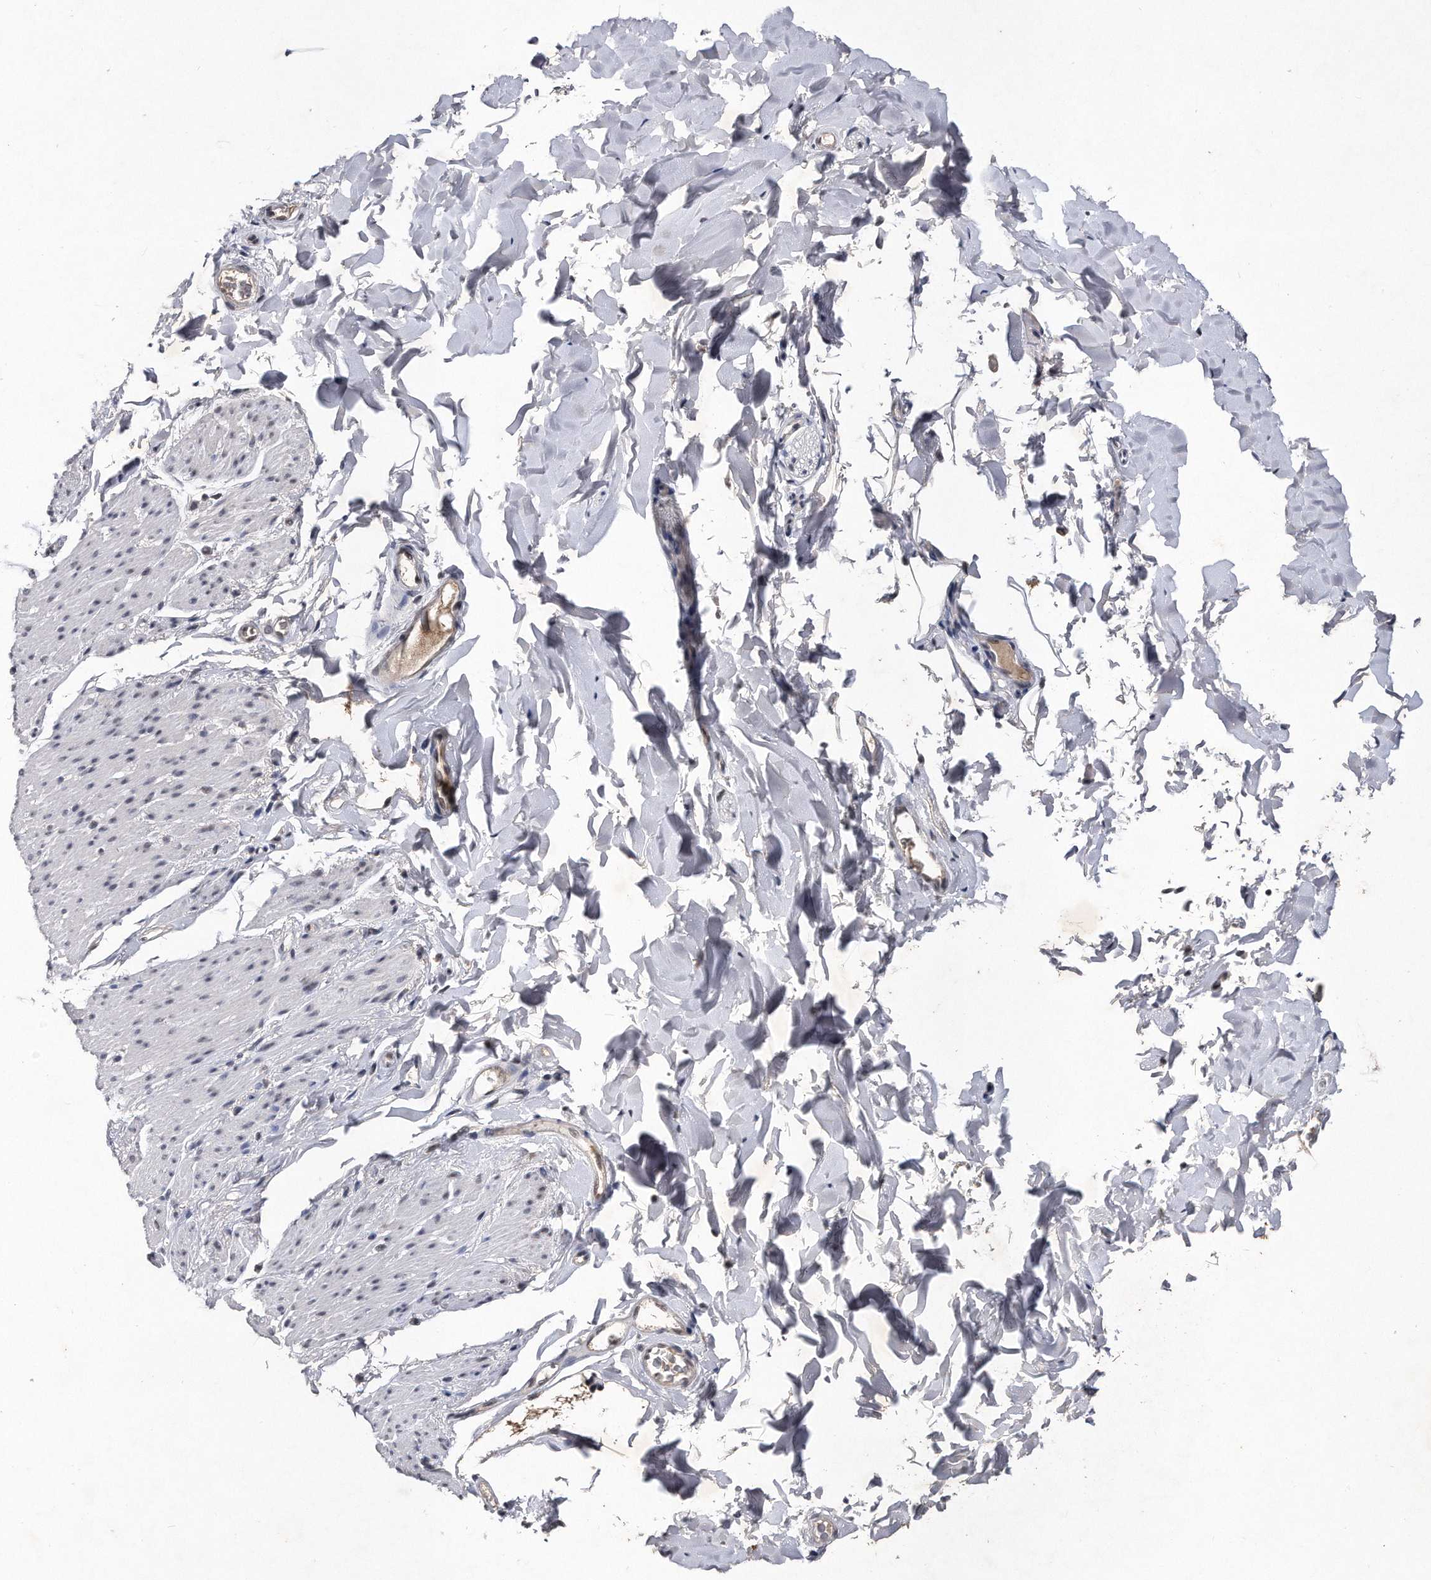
{"staining": {"intensity": "negative", "quantity": "none", "location": "none"}, "tissue": "smooth muscle", "cell_type": "Smooth muscle cells", "image_type": "normal", "snomed": [{"axis": "morphology", "description": "Normal tissue, NOS"}, {"axis": "topography", "description": "Colon"}, {"axis": "topography", "description": "Peripheral nerve tissue"}], "caption": "Immunohistochemical staining of normal smooth muscle reveals no significant positivity in smooth muscle cells.", "gene": "VIRMA", "patient": {"sex": "female", "age": 61}}